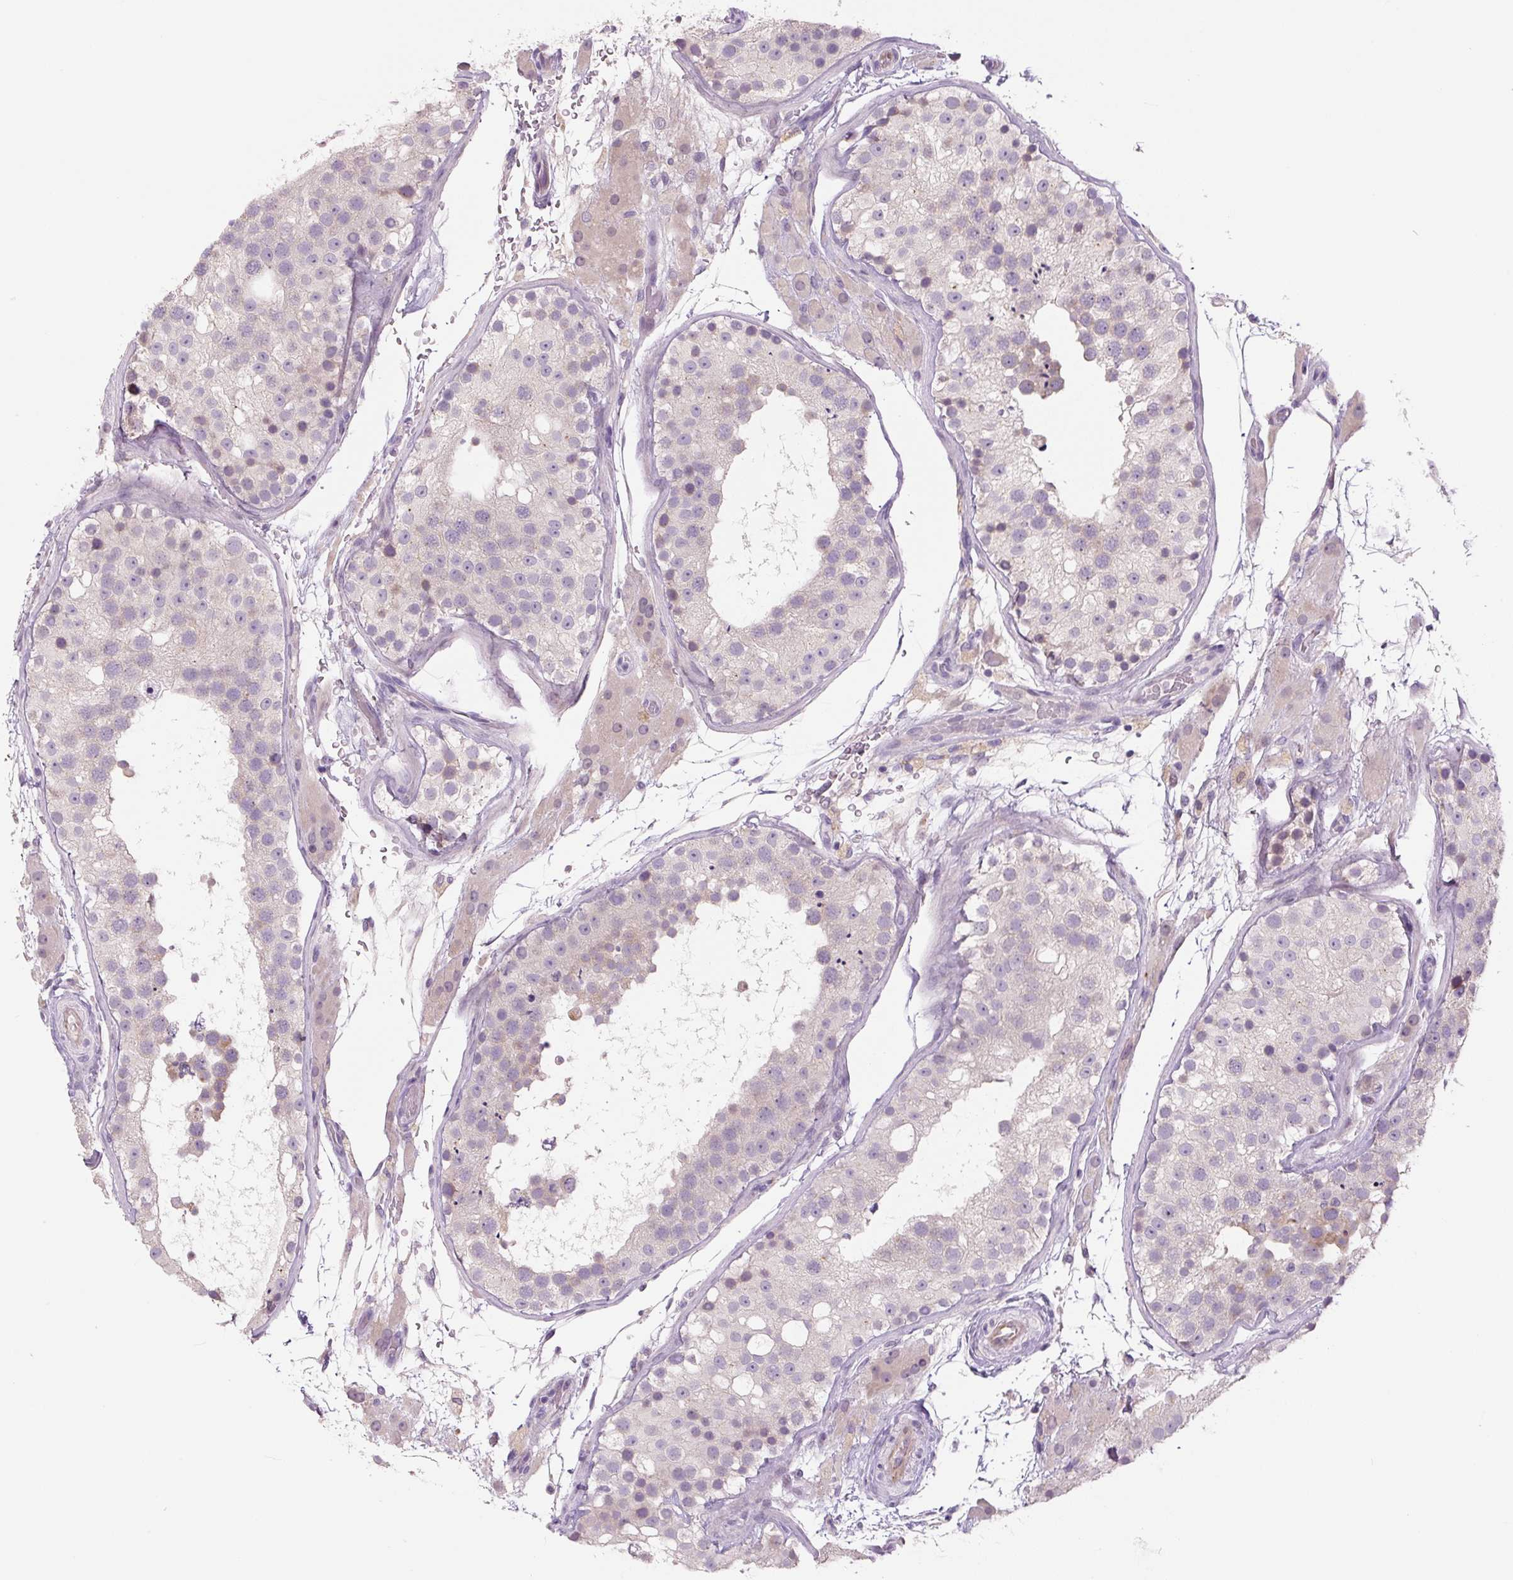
{"staining": {"intensity": "weak", "quantity": "<25%", "location": "cytoplasmic/membranous"}, "tissue": "testis", "cell_type": "Cells in seminiferous ducts", "image_type": "normal", "snomed": [{"axis": "morphology", "description": "Normal tissue, NOS"}, {"axis": "topography", "description": "Testis"}], "caption": "This is an IHC micrograph of benign testis. There is no positivity in cells in seminiferous ducts.", "gene": "TMEM100", "patient": {"sex": "male", "age": 26}}